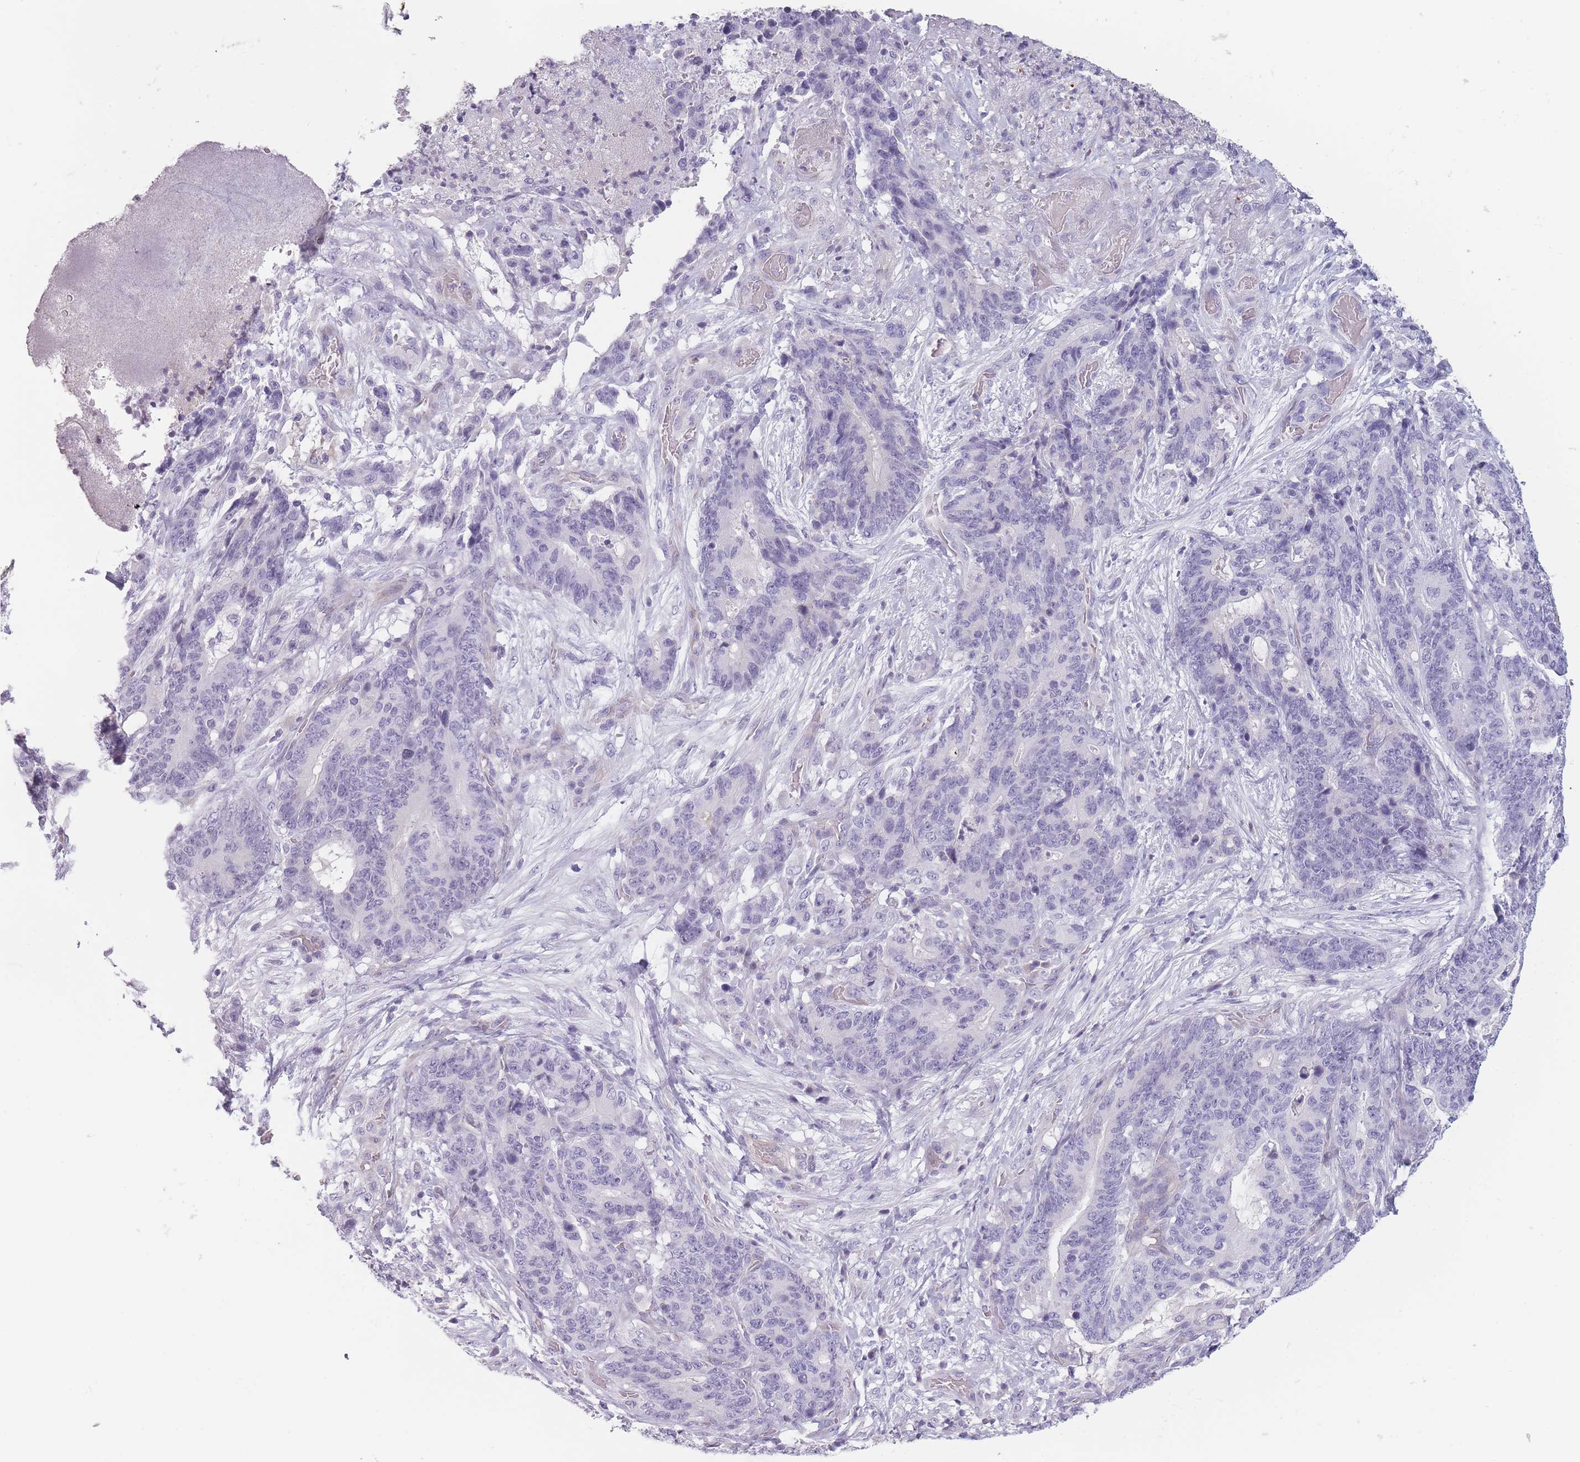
{"staining": {"intensity": "negative", "quantity": "none", "location": "none"}, "tissue": "stomach cancer", "cell_type": "Tumor cells", "image_type": "cancer", "snomed": [{"axis": "morphology", "description": "Normal tissue, NOS"}, {"axis": "morphology", "description": "Adenocarcinoma, NOS"}, {"axis": "topography", "description": "Stomach"}], "caption": "Protein analysis of stomach adenocarcinoma reveals no significant expression in tumor cells. Nuclei are stained in blue.", "gene": "GGT1", "patient": {"sex": "female", "age": 64}}